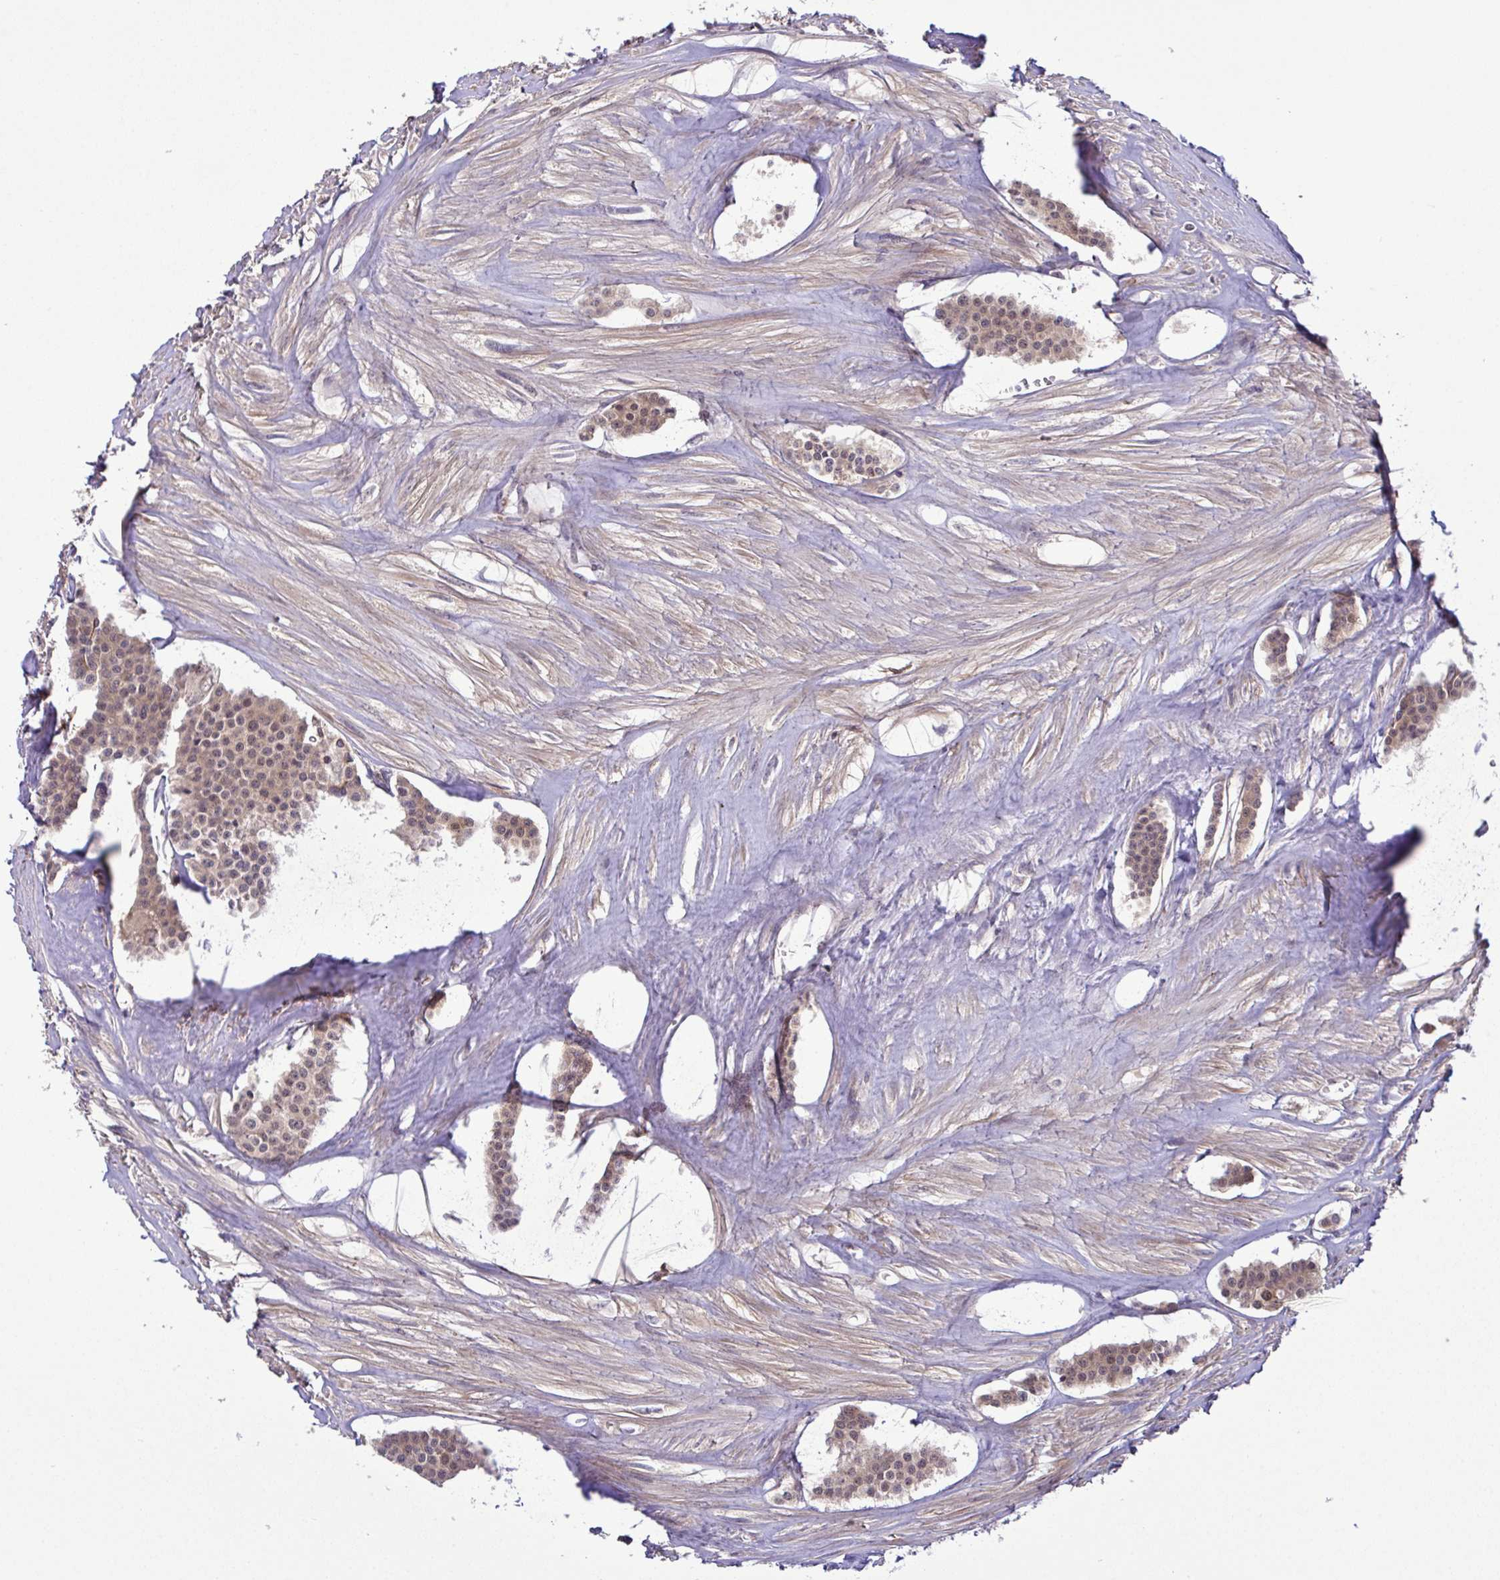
{"staining": {"intensity": "moderate", "quantity": "25%-75%", "location": "cytoplasmic/membranous,nuclear"}, "tissue": "carcinoid", "cell_type": "Tumor cells", "image_type": "cancer", "snomed": [{"axis": "morphology", "description": "Carcinoid, malignant, NOS"}, {"axis": "topography", "description": "Small intestine"}], "caption": "Carcinoid stained with a protein marker reveals moderate staining in tumor cells.", "gene": "CMPK1", "patient": {"sex": "male", "age": 60}}